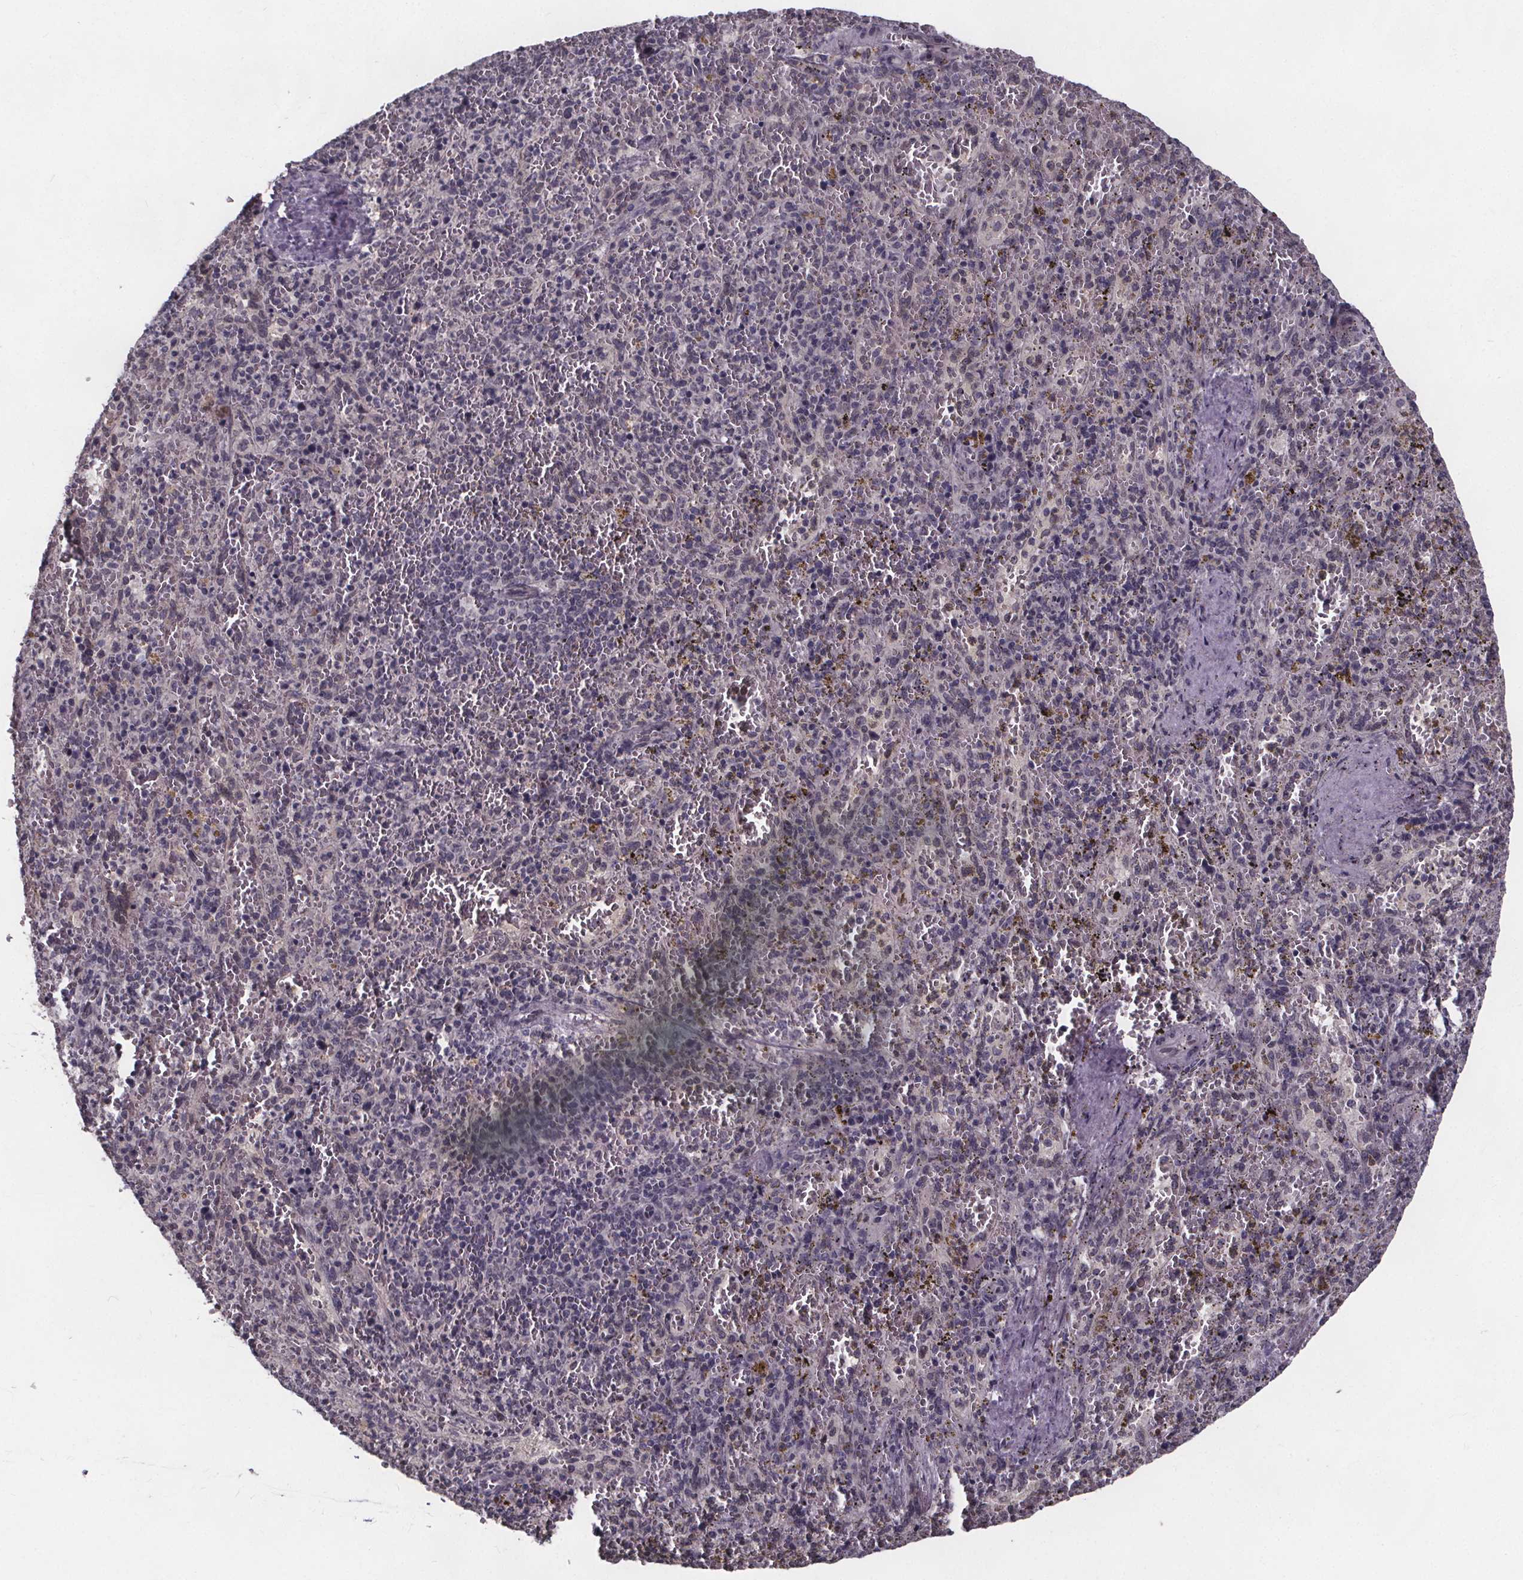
{"staining": {"intensity": "negative", "quantity": "none", "location": "none"}, "tissue": "spleen", "cell_type": "Cells in red pulp", "image_type": "normal", "snomed": [{"axis": "morphology", "description": "Normal tissue, NOS"}, {"axis": "topography", "description": "Spleen"}], "caption": "A histopathology image of spleen stained for a protein exhibits no brown staining in cells in red pulp.", "gene": "FAM181B", "patient": {"sex": "female", "age": 50}}